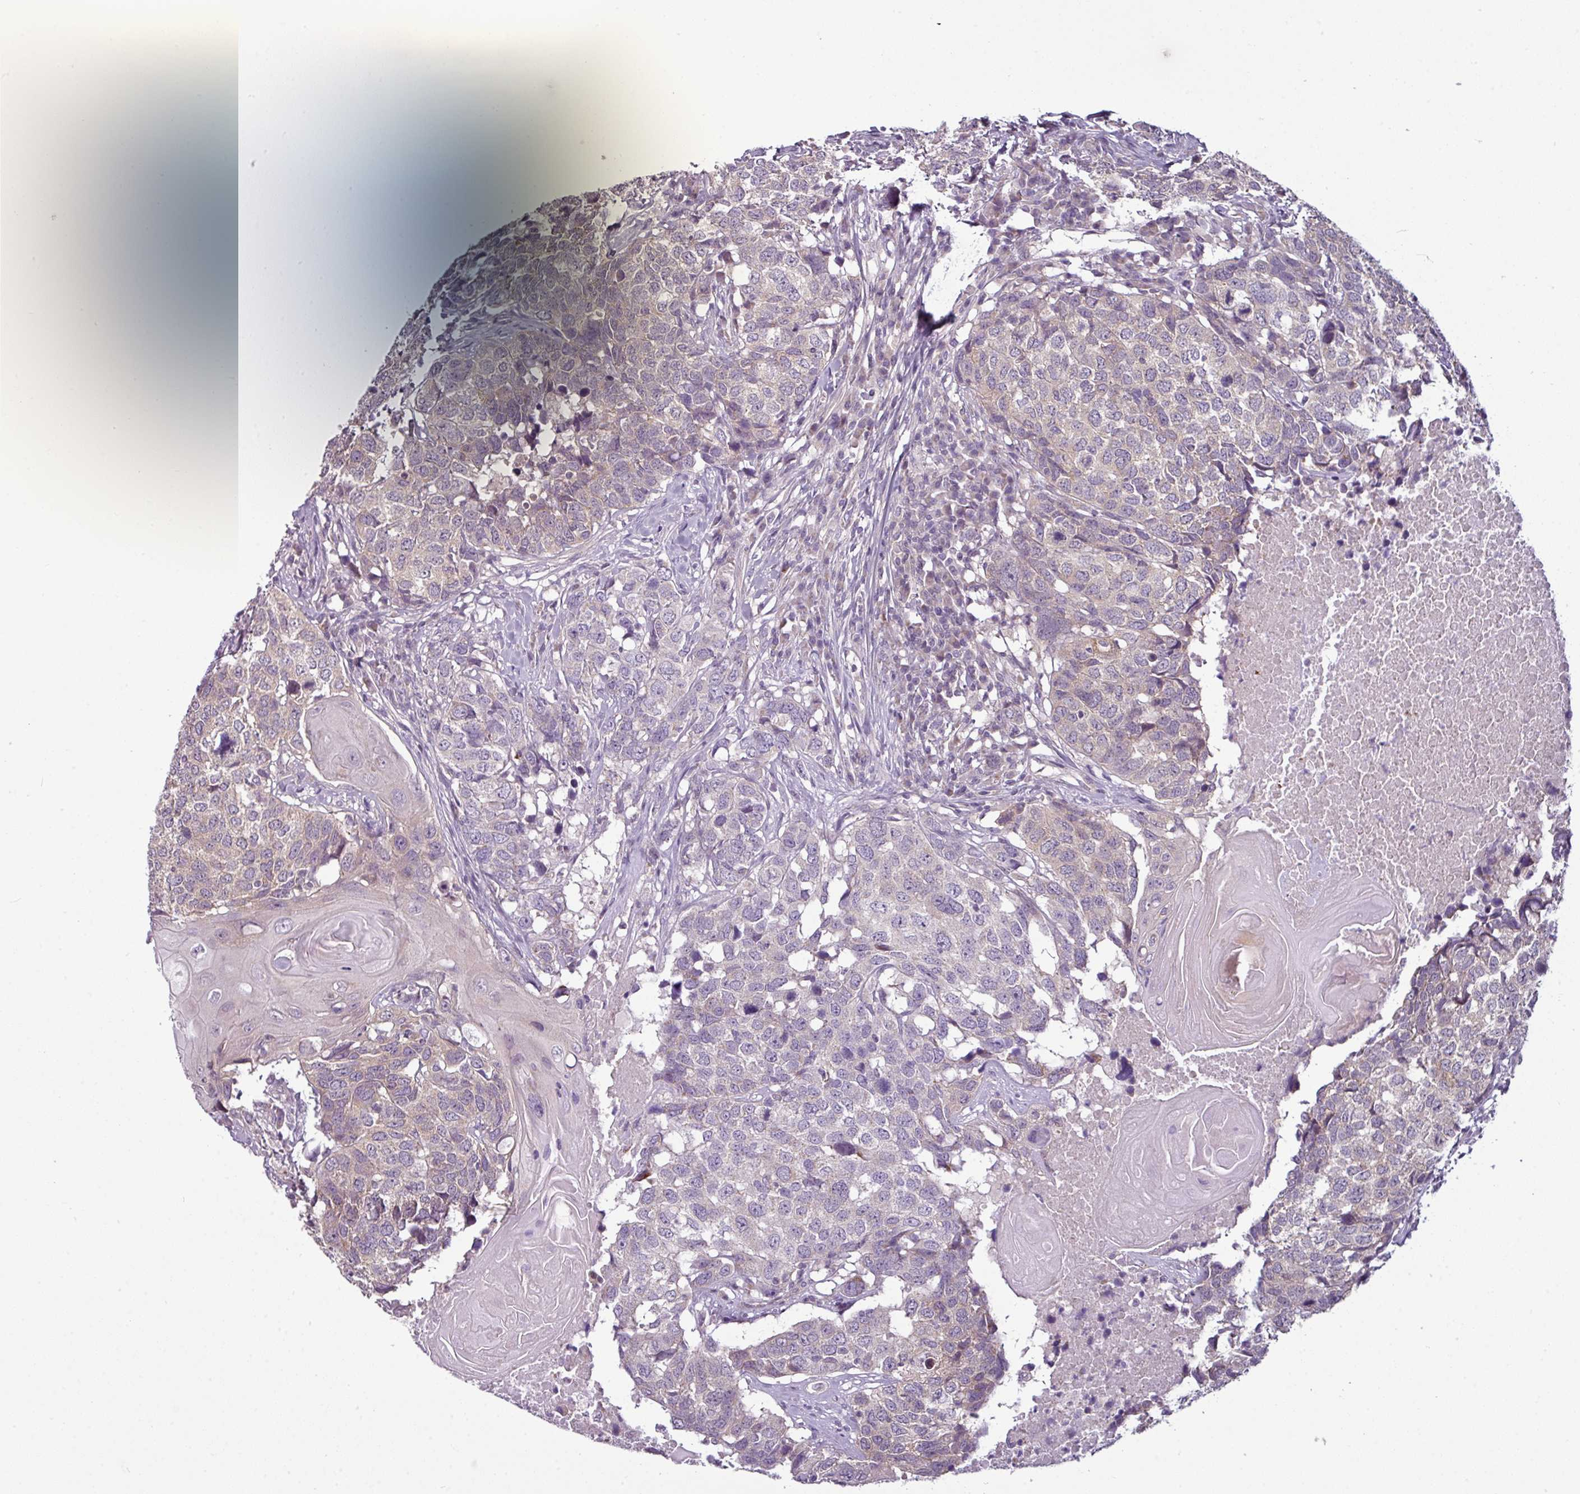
{"staining": {"intensity": "negative", "quantity": "none", "location": "none"}, "tissue": "head and neck cancer", "cell_type": "Tumor cells", "image_type": "cancer", "snomed": [{"axis": "morphology", "description": "Squamous cell carcinoma, NOS"}, {"axis": "topography", "description": "Head-Neck"}], "caption": "Micrograph shows no significant protein staining in tumor cells of head and neck cancer. (DAB (3,3'-diaminobenzidine) IHC with hematoxylin counter stain).", "gene": "DERPC", "patient": {"sex": "male", "age": 66}}